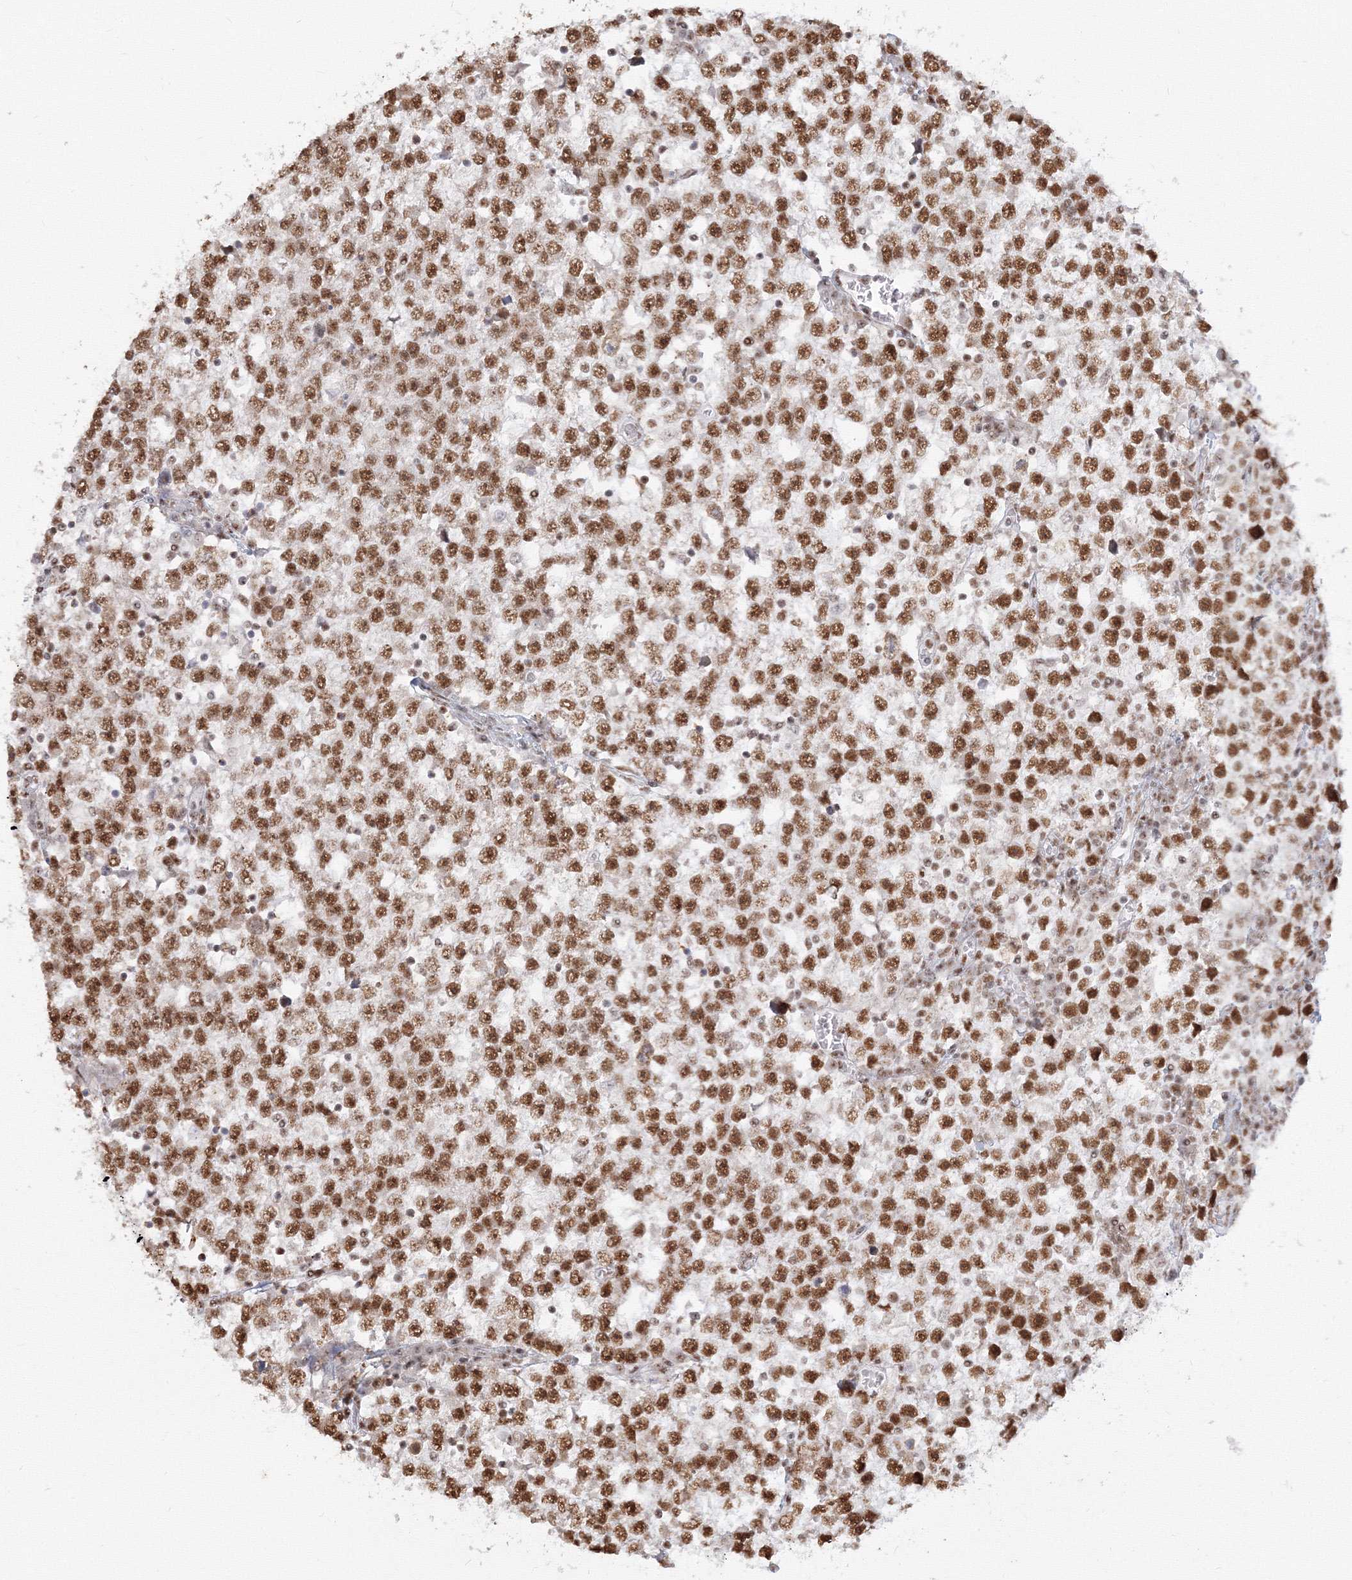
{"staining": {"intensity": "moderate", "quantity": ">75%", "location": "nuclear"}, "tissue": "testis cancer", "cell_type": "Tumor cells", "image_type": "cancer", "snomed": [{"axis": "morphology", "description": "Seminoma, NOS"}, {"axis": "topography", "description": "Testis"}], "caption": "This photomicrograph exhibits immunohistochemistry (IHC) staining of human testis cancer (seminoma), with medium moderate nuclear expression in about >75% of tumor cells.", "gene": "PPP4R2", "patient": {"sex": "male", "age": 65}}